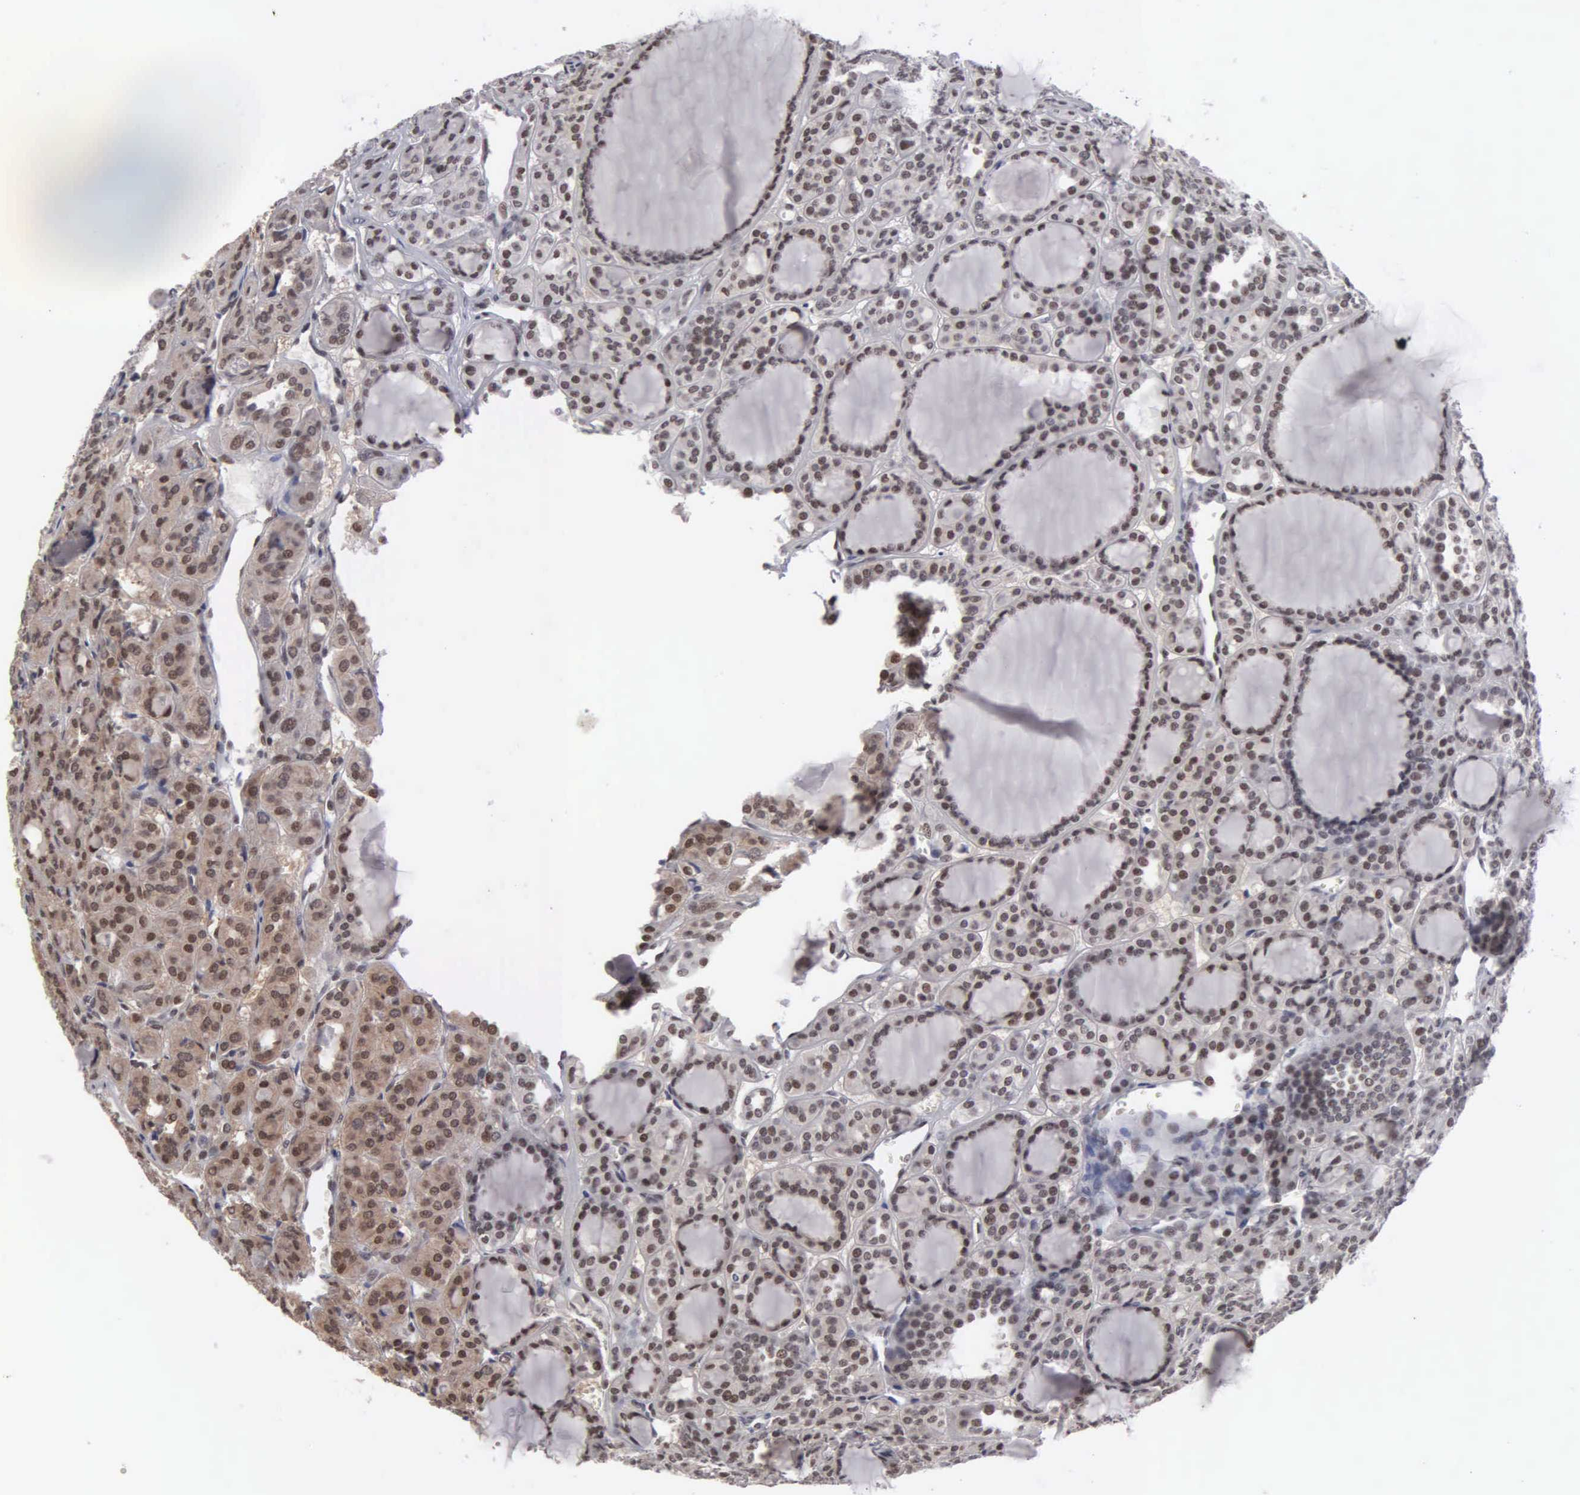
{"staining": {"intensity": "moderate", "quantity": ">75%", "location": "nuclear"}, "tissue": "thyroid cancer", "cell_type": "Tumor cells", "image_type": "cancer", "snomed": [{"axis": "morphology", "description": "Follicular adenoma carcinoma, NOS"}, {"axis": "topography", "description": "Thyroid gland"}], "caption": "Protein staining by IHC demonstrates moderate nuclear expression in approximately >75% of tumor cells in follicular adenoma carcinoma (thyroid).", "gene": "KIAA0586", "patient": {"sex": "female", "age": 71}}